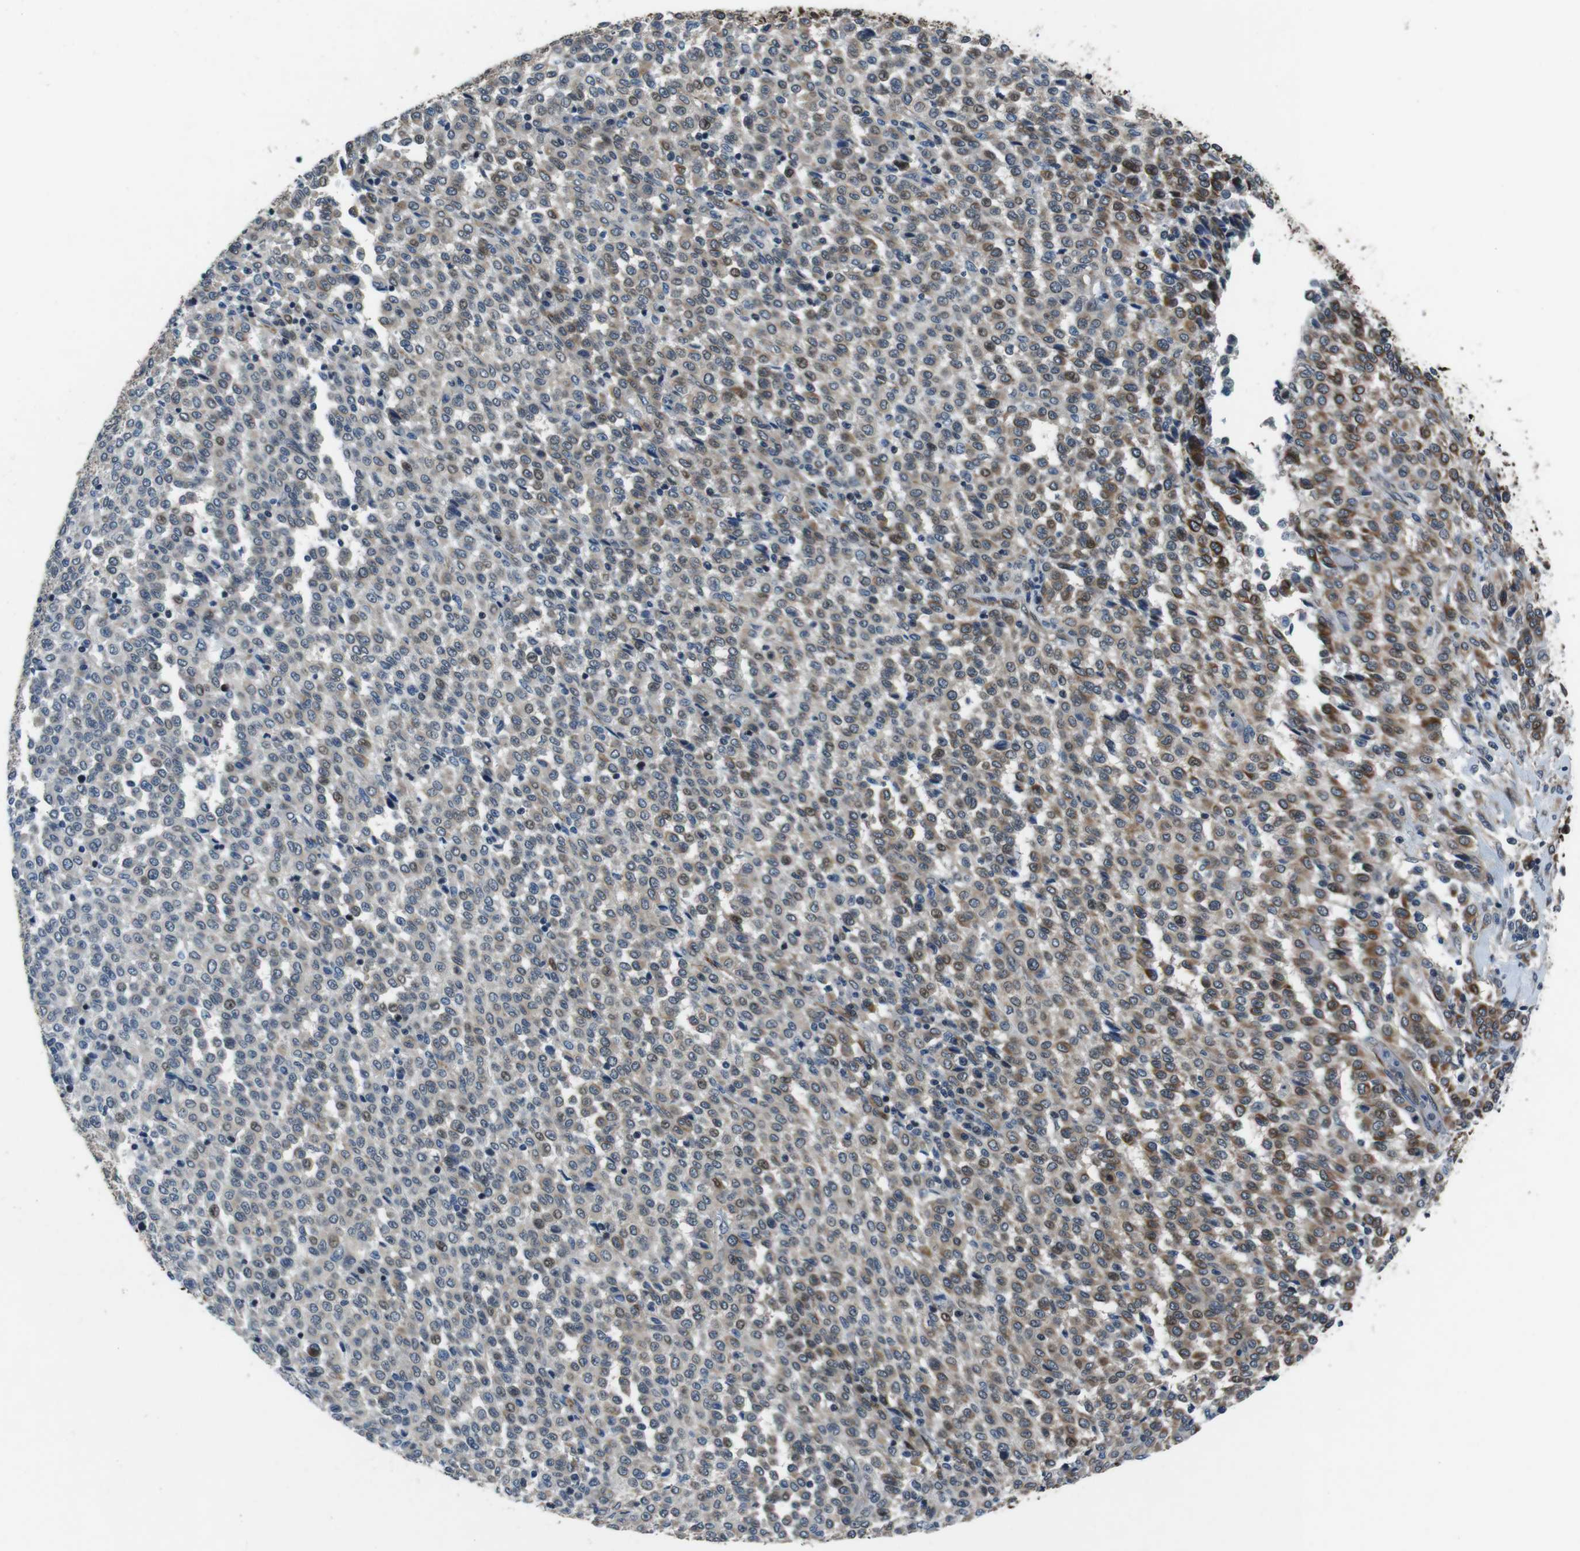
{"staining": {"intensity": "moderate", "quantity": "<25%", "location": "cytoplasmic/membranous"}, "tissue": "melanoma", "cell_type": "Tumor cells", "image_type": "cancer", "snomed": [{"axis": "morphology", "description": "Malignant melanoma, Metastatic site"}, {"axis": "topography", "description": "Pancreas"}], "caption": "Moderate cytoplasmic/membranous protein expression is identified in about <25% of tumor cells in malignant melanoma (metastatic site).", "gene": "LRRC49", "patient": {"sex": "female", "age": 30}}